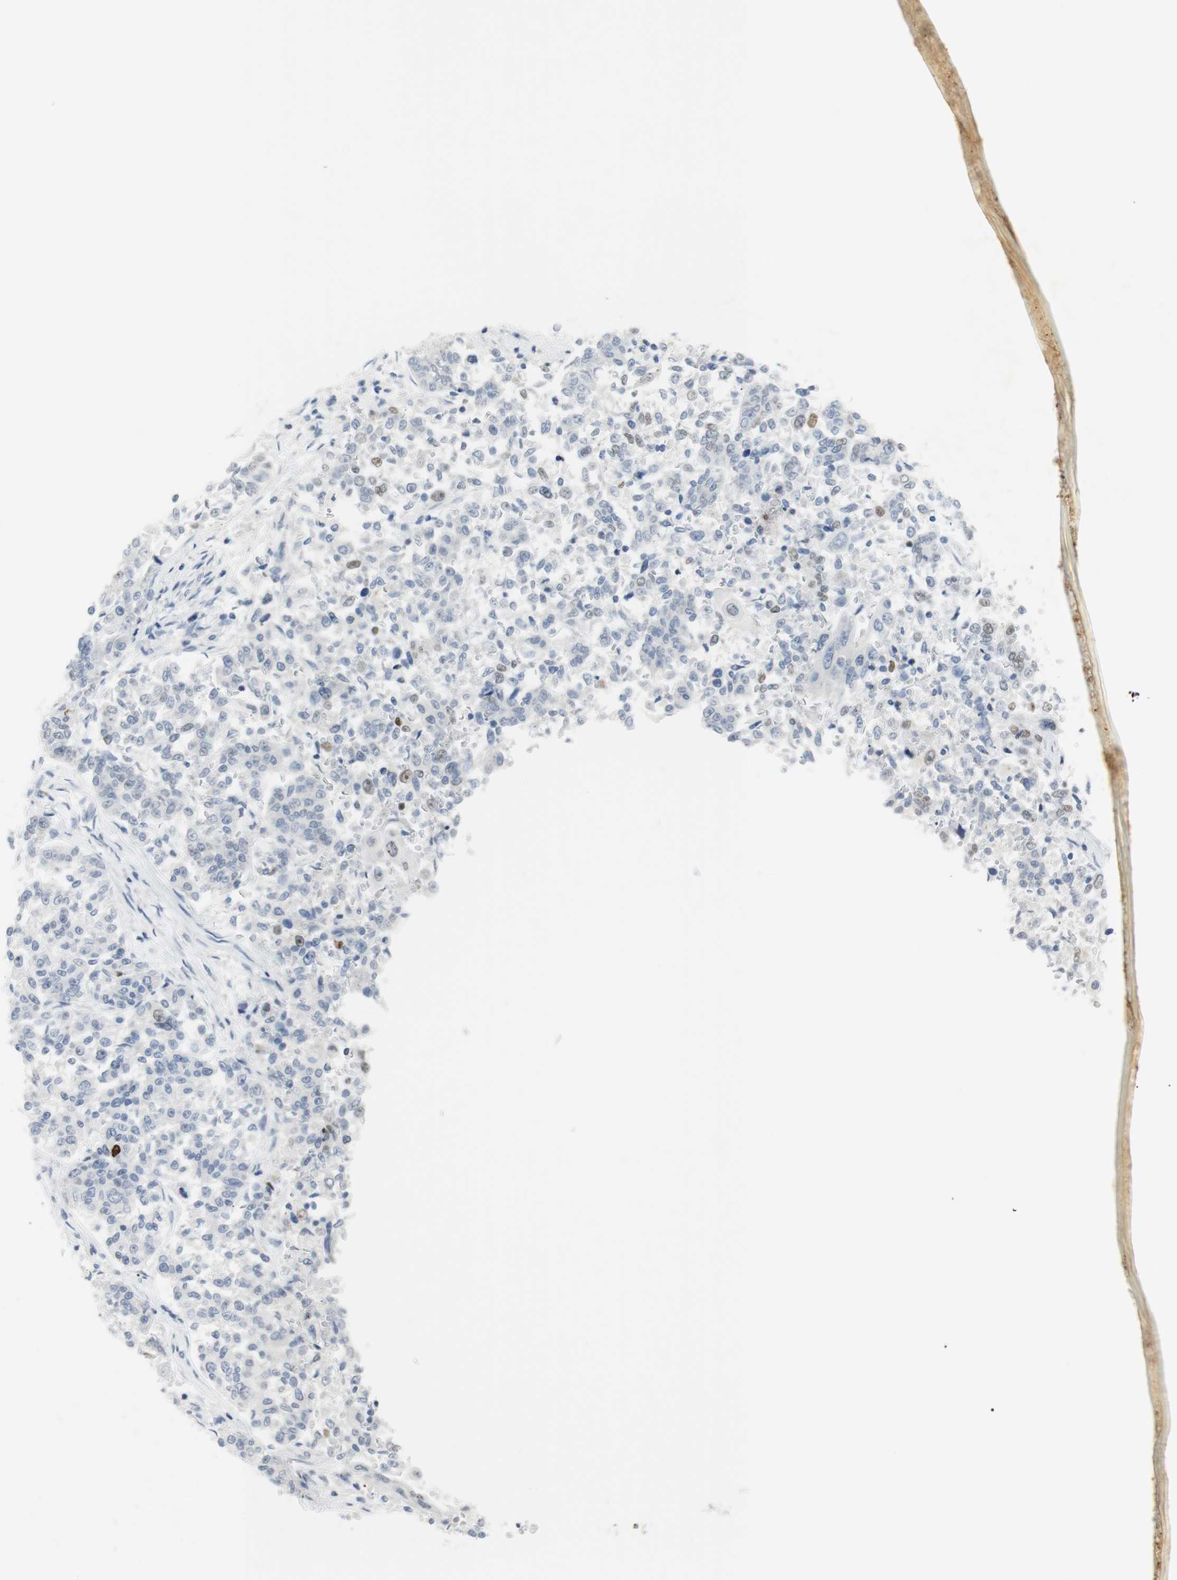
{"staining": {"intensity": "weak", "quantity": "<25%", "location": "nuclear"}, "tissue": "lung cancer", "cell_type": "Tumor cells", "image_type": "cancer", "snomed": [{"axis": "morphology", "description": "Adenocarcinoma, NOS"}, {"axis": "topography", "description": "Lung"}], "caption": "A micrograph of lung adenocarcinoma stained for a protein demonstrates no brown staining in tumor cells.", "gene": "BMI1", "patient": {"sex": "male", "age": 84}}